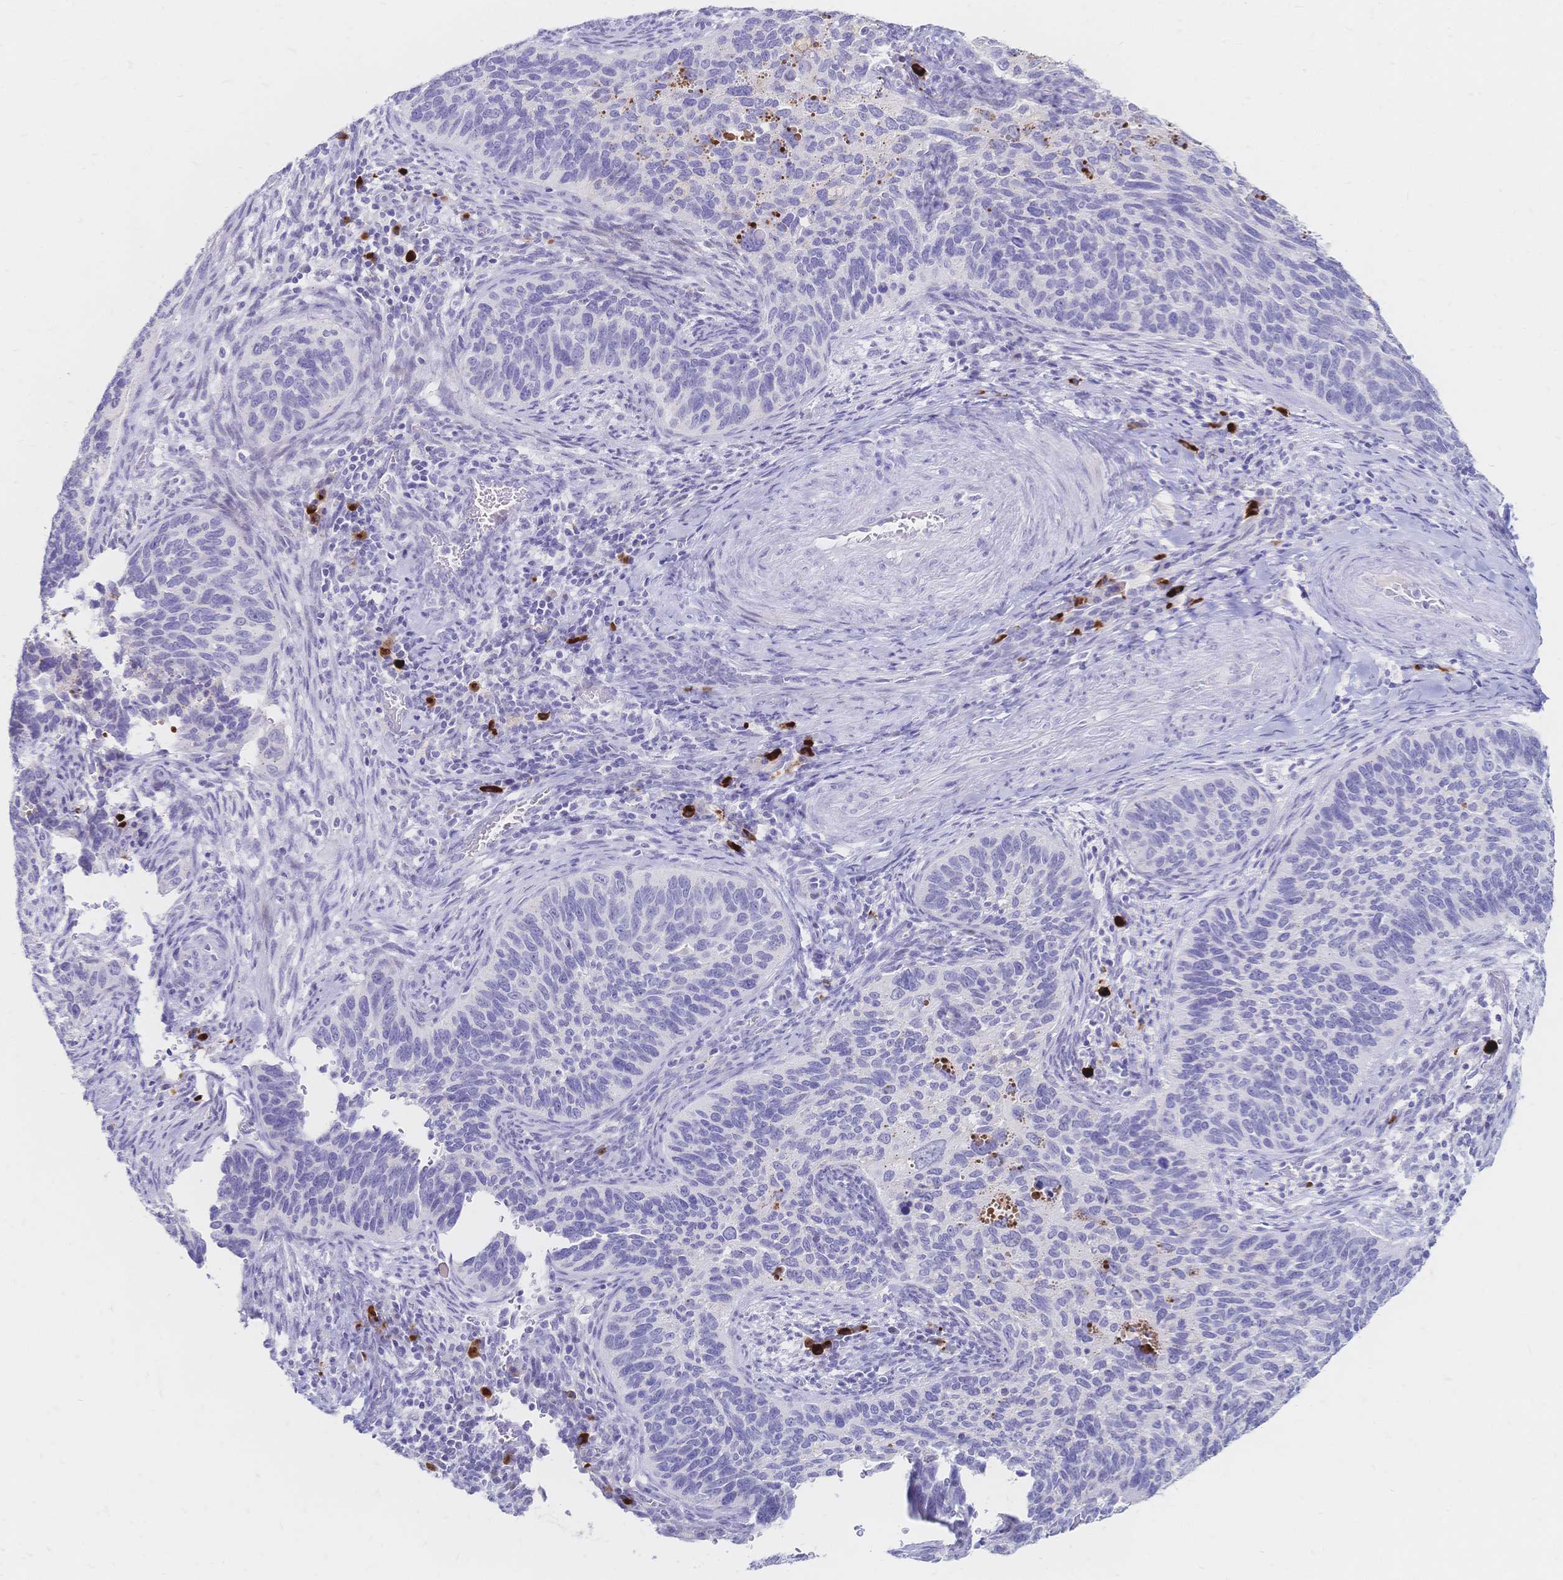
{"staining": {"intensity": "negative", "quantity": "none", "location": "none"}, "tissue": "cervical cancer", "cell_type": "Tumor cells", "image_type": "cancer", "snomed": [{"axis": "morphology", "description": "Squamous cell carcinoma, NOS"}, {"axis": "topography", "description": "Cervix"}], "caption": "Immunohistochemical staining of cervical cancer (squamous cell carcinoma) demonstrates no significant expression in tumor cells. The staining is performed using DAB brown chromogen with nuclei counter-stained in using hematoxylin.", "gene": "PSORS1C2", "patient": {"sex": "female", "age": 51}}